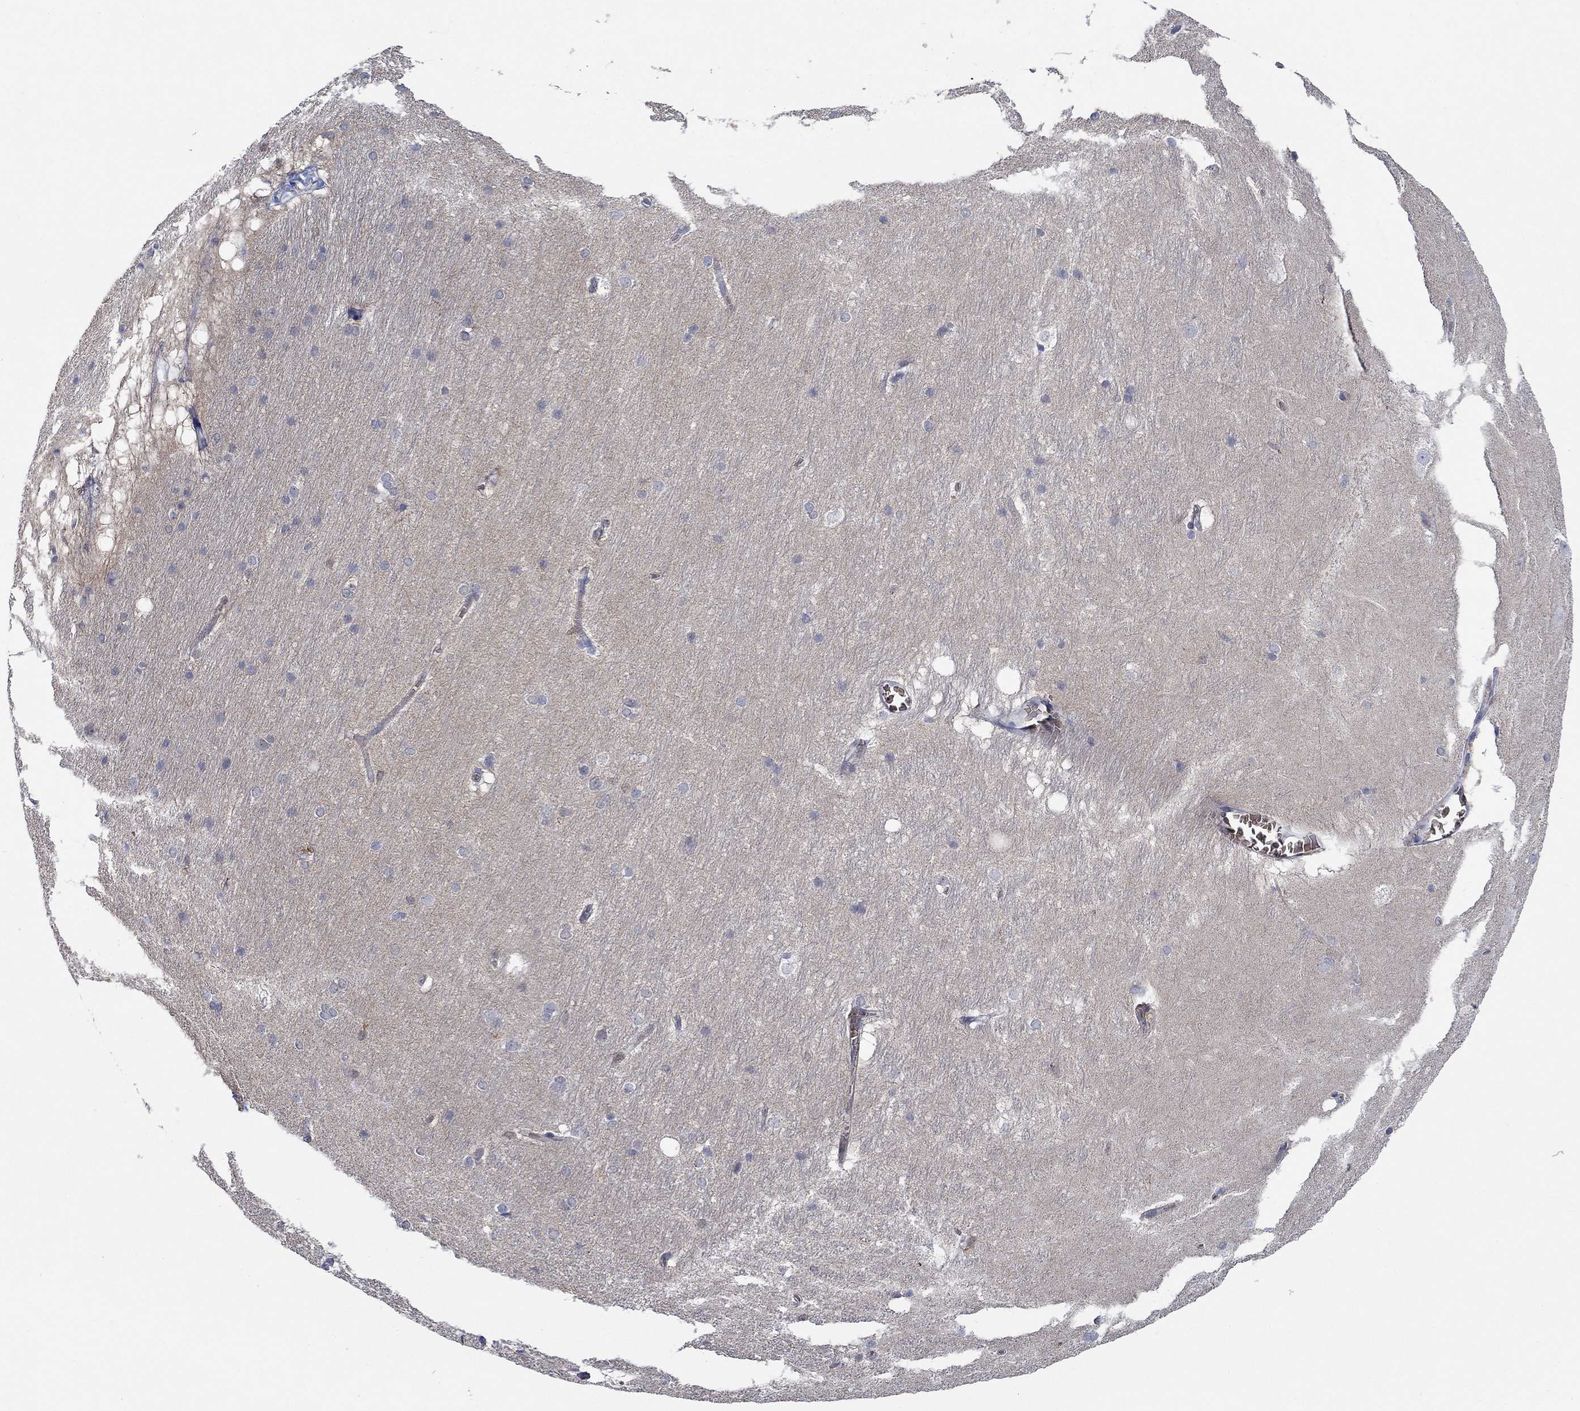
{"staining": {"intensity": "moderate", "quantity": "<25%", "location": "cytoplasmic/membranous"}, "tissue": "hippocampus", "cell_type": "Glial cells", "image_type": "normal", "snomed": [{"axis": "morphology", "description": "Normal tissue, NOS"}, {"axis": "topography", "description": "Cerebral cortex"}, {"axis": "topography", "description": "Hippocampus"}], "caption": "Hippocampus stained for a protein exhibits moderate cytoplasmic/membranous positivity in glial cells. The protein is shown in brown color, while the nuclei are stained blue.", "gene": "MPP1", "patient": {"sex": "female", "age": 19}}